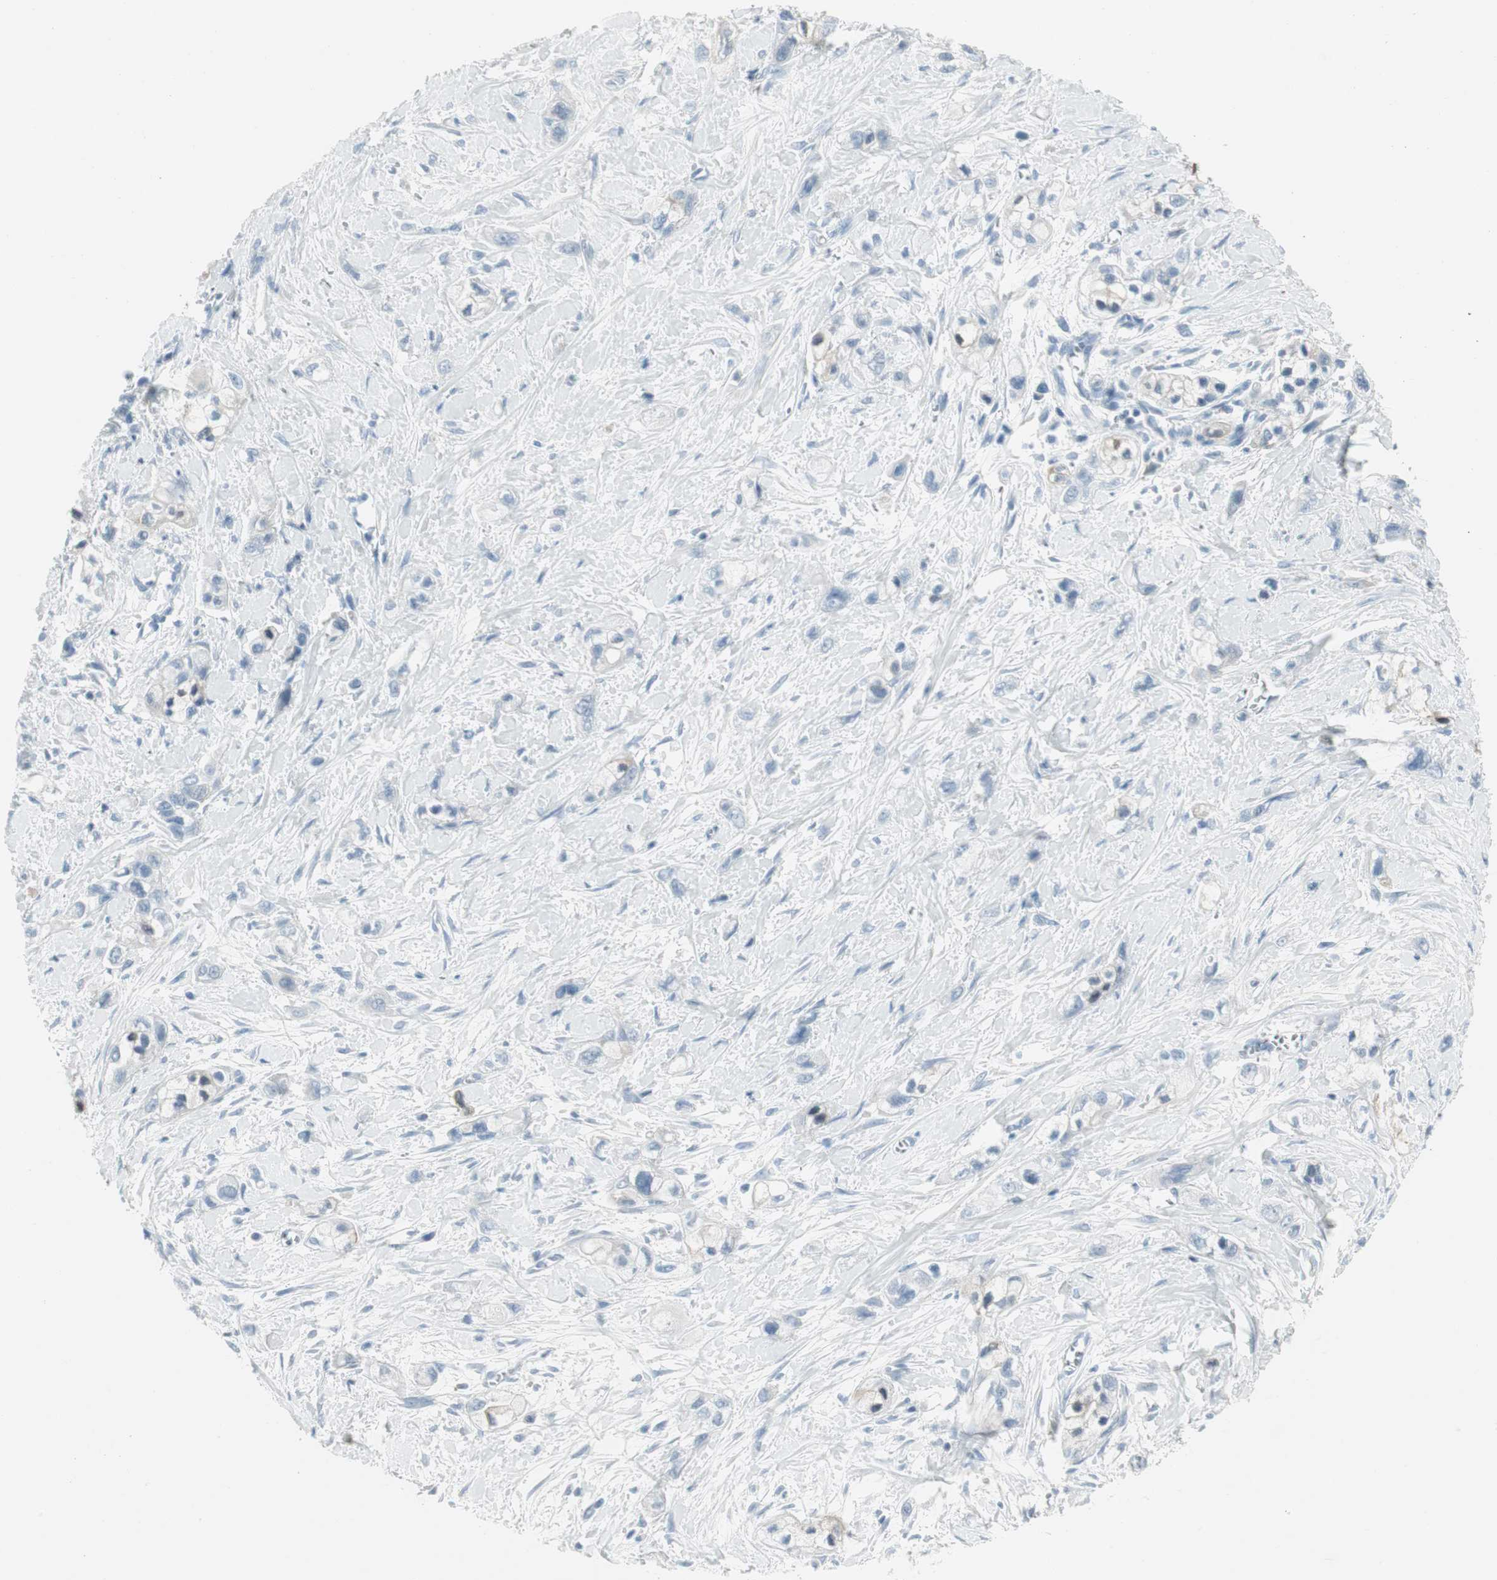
{"staining": {"intensity": "moderate", "quantity": "25%-75%", "location": "cytoplasmic/membranous"}, "tissue": "pancreatic cancer", "cell_type": "Tumor cells", "image_type": "cancer", "snomed": [{"axis": "morphology", "description": "Adenocarcinoma, NOS"}, {"axis": "topography", "description": "Pancreas"}], "caption": "Moderate cytoplasmic/membranous positivity for a protein is identified in approximately 25%-75% of tumor cells of pancreatic cancer (adenocarcinoma) using immunohistochemistry.", "gene": "AGR2", "patient": {"sex": "male", "age": 74}}